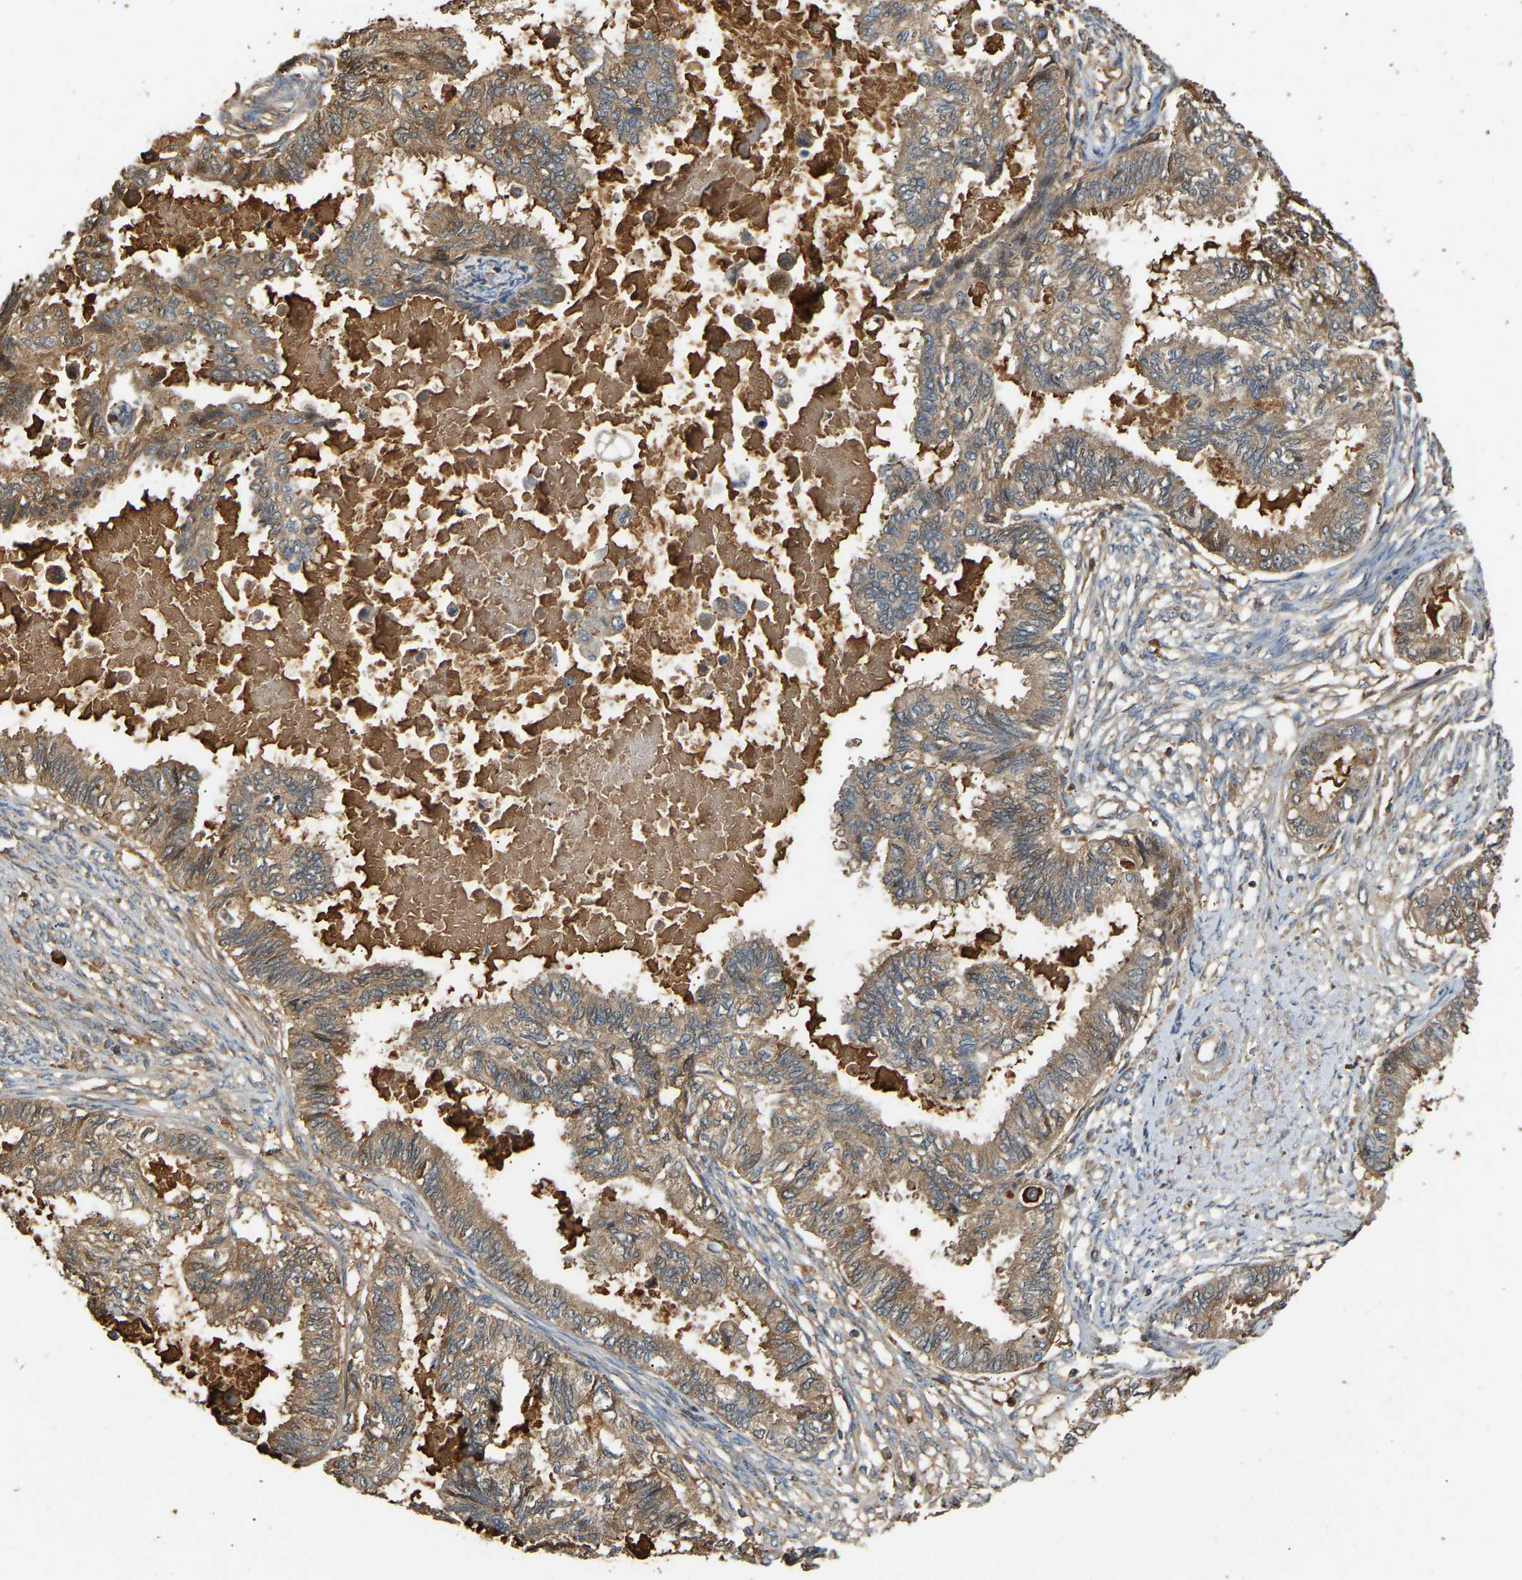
{"staining": {"intensity": "moderate", "quantity": ">75%", "location": "cytoplasmic/membranous"}, "tissue": "cervical cancer", "cell_type": "Tumor cells", "image_type": "cancer", "snomed": [{"axis": "morphology", "description": "Normal tissue, NOS"}, {"axis": "morphology", "description": "Adenocarcinoma, NOS"}, {"axis": "topography", "description": "Cervix"}, {"axis": "topography", "description": "Endometrium"}], "caption": "Protein staining demonstrates moderate cytoplasmic/membranous staining in approximately >75% of tumor cells in cervical cancer (adenocarcinoma).", "gene": "TMEM268", "patient": {"sex": "female", "age": 86}}